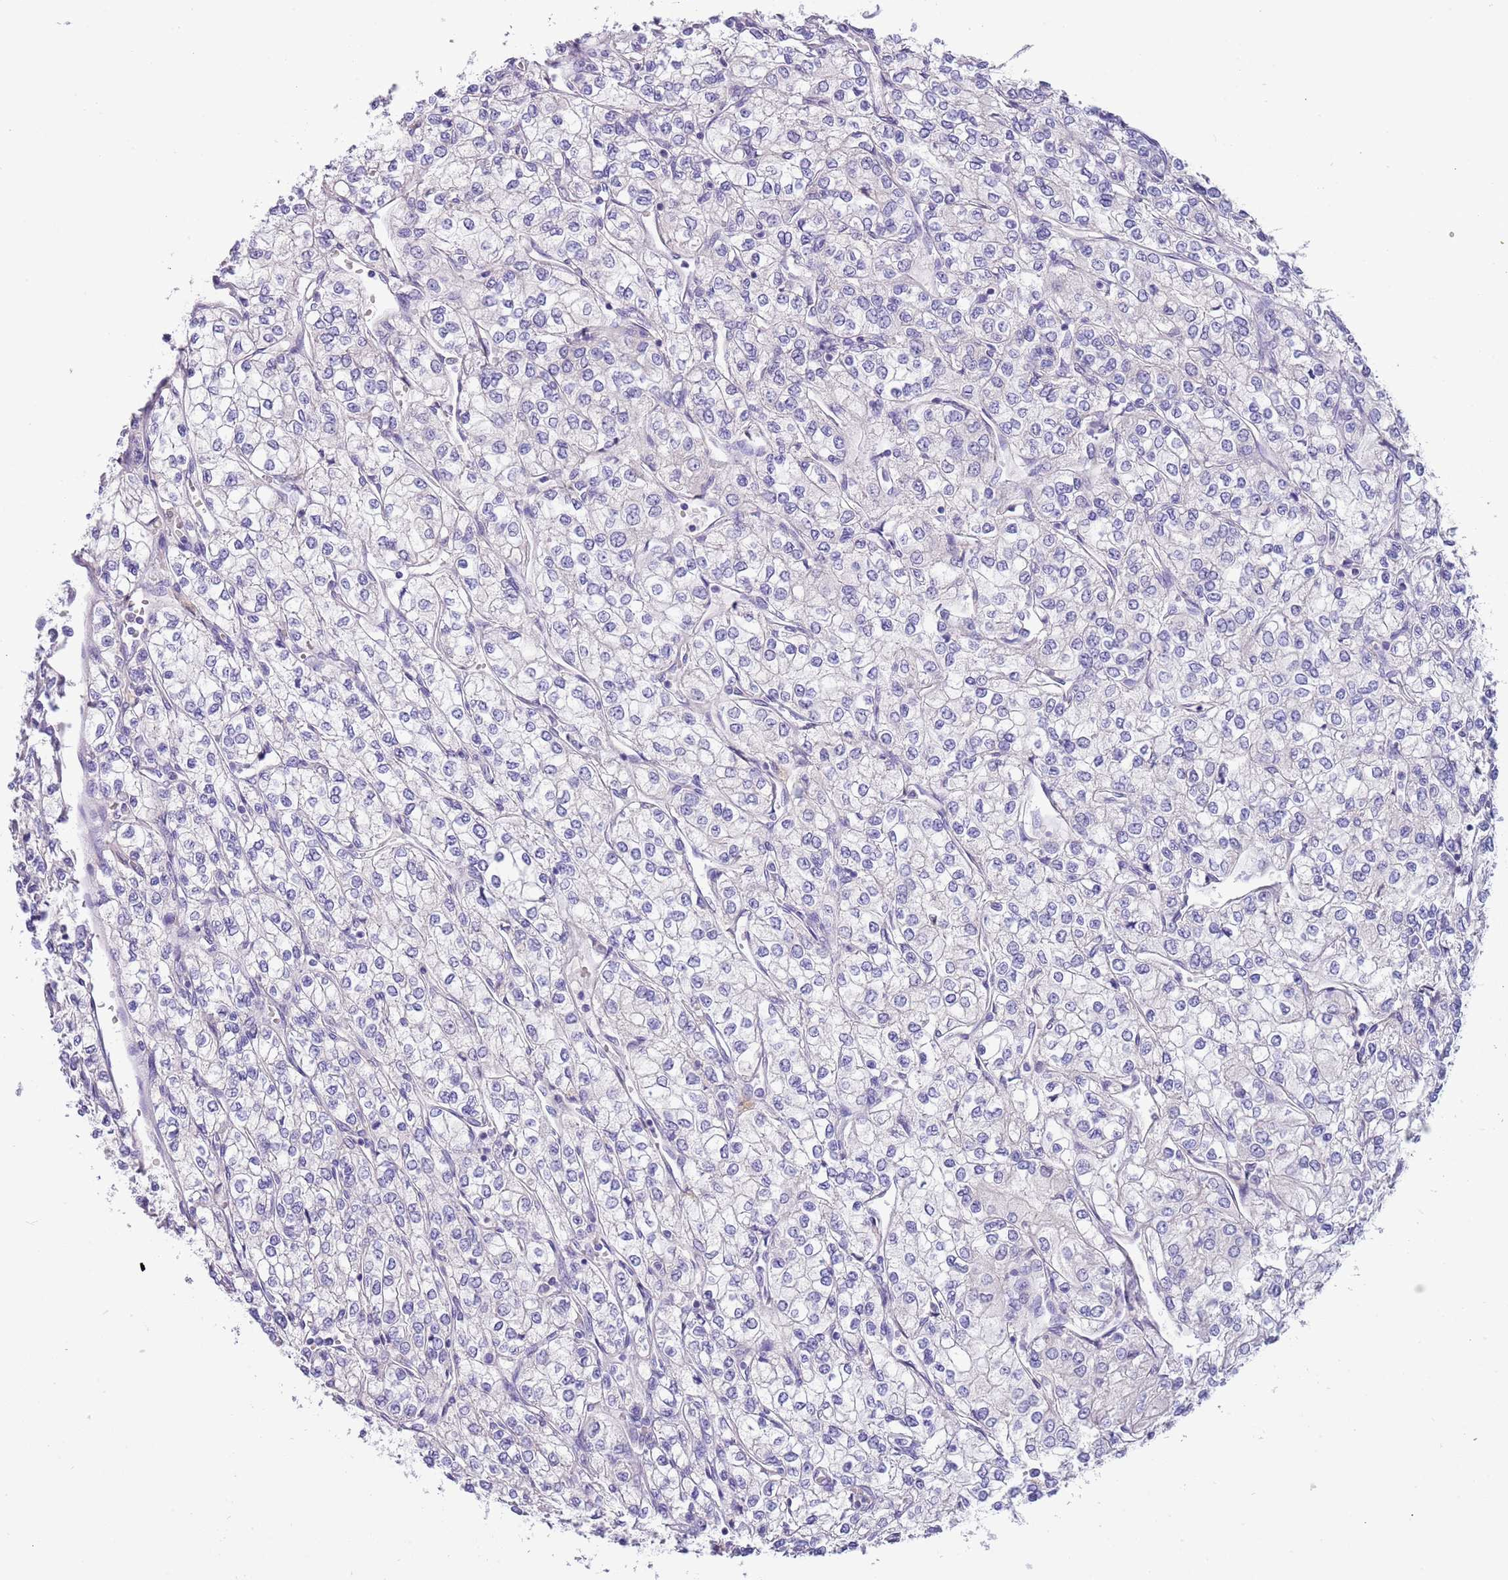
{"staining": {"intensity": "negative", "quantity": "none", "location": "none"}, "tissue": "renal cancer", "cell_type": "Tumor cells", "image_type": "cancer", "snomed": [{"axis": "morphology", "description": "Adenocarcinoma, NOS"}, {"axis": "topography", "description": "Kidney"}], "caption": "A high-resolution micrograph shows immunohistochemistry (IHC) staining of renal cancer (adenocarcinoma), which reveals no significant staining in tumor cells.", "gene": "CABYR", "patient": {"sex": "male", "age": 80}}